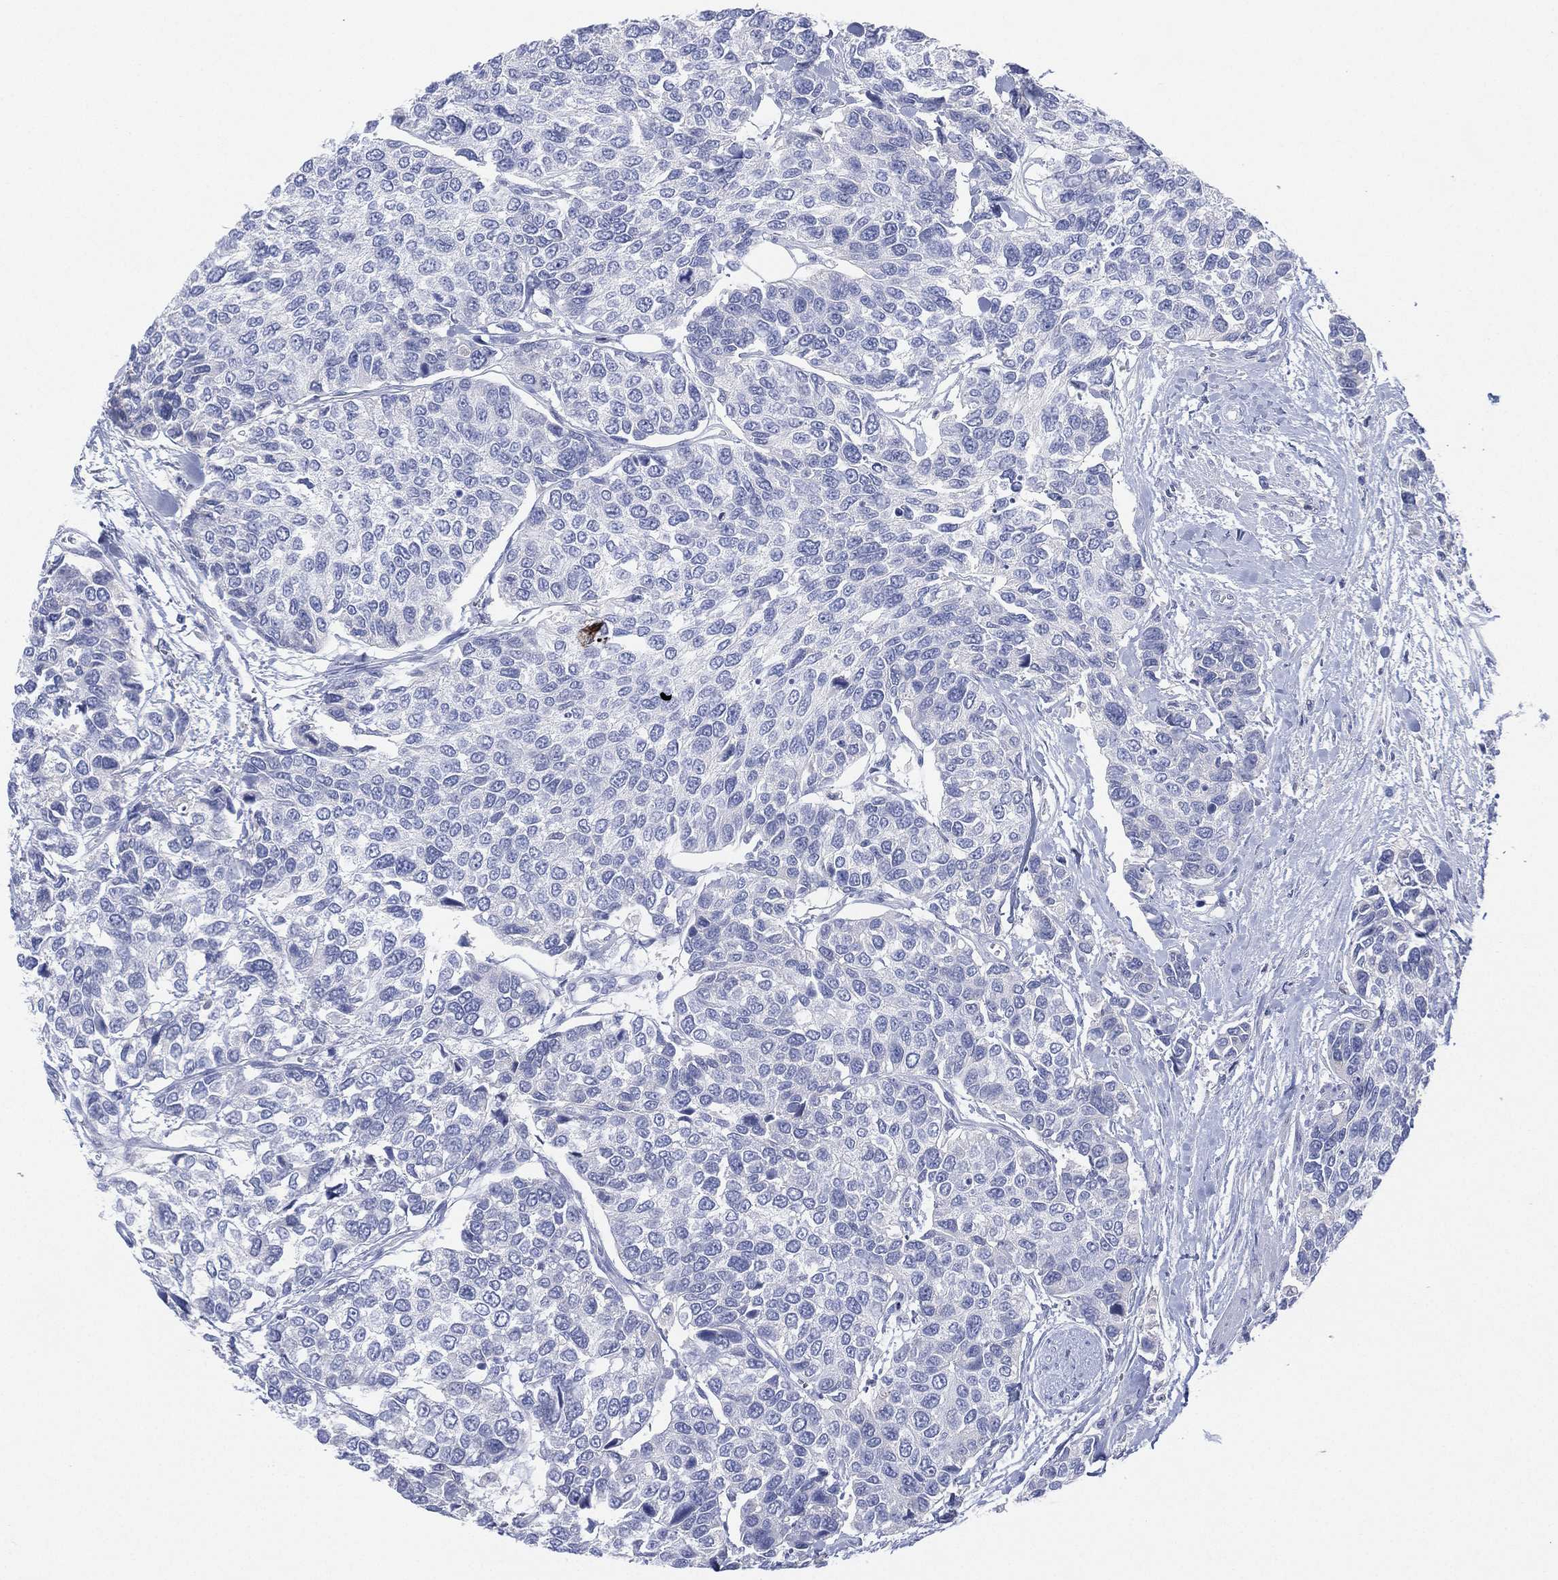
{"staining": {"intensity": "negative", "quantity": "none", "location": "none"}, "tissue": "urothelial cancer", "cell_type": "Tumor cells", "image_type": "cancer", "snomed": [{"axis": "morphology", "description": "Urothelial carcinoma, High grade"}, {"axis": "topography", "description": "Urinary bladder"}], "caption": "Tumor cells show no significant positivity in urothelial cancer. (Brightfield microscopy of DAB (3,3'-diaminobenzidine) immunohistochemistry (IHC) at high magnification).", "gene": "SEPTIN1", "patient": {"sex": "male", "age": 77}}